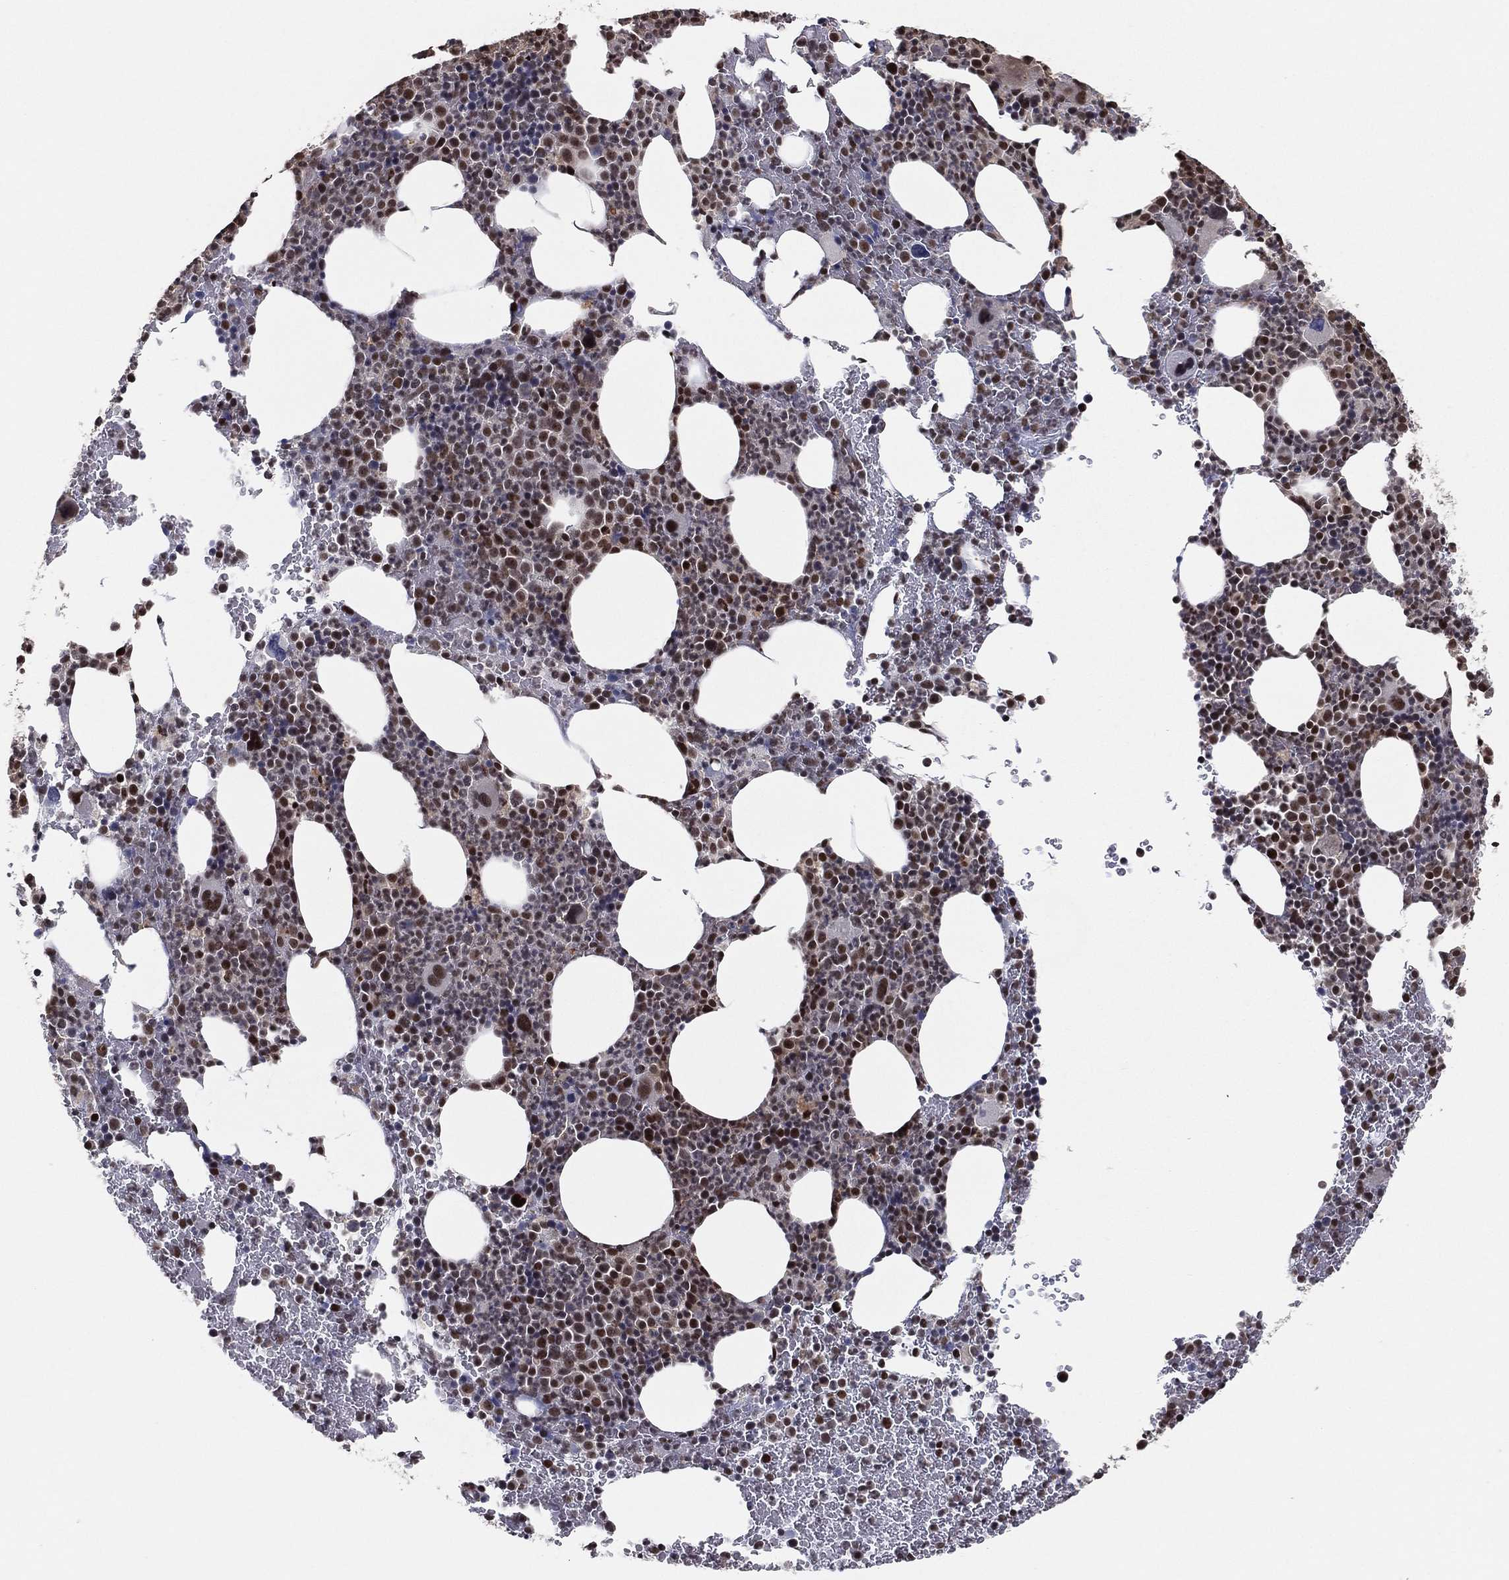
{"staining": {"intensity": "strong", "quantity": "25%-75%", "location": "nuclear"}, "tissue": "bone marrow", "cell_type": "Hematopoietic cells", "image_type": "normal", "snomed": [{"axis": "morphology", "description": "Normal tissue, NOS"}, {"axis": "topography", "description": "Bone marrow"}], "caption": "Hematopoietic cells reveal high levels of strong nuclear expression in approximately 25%-75% of cells in normal bone marrow.", "gene": "GPALPP1", "patient": {"sex": "male", "age": 83}}